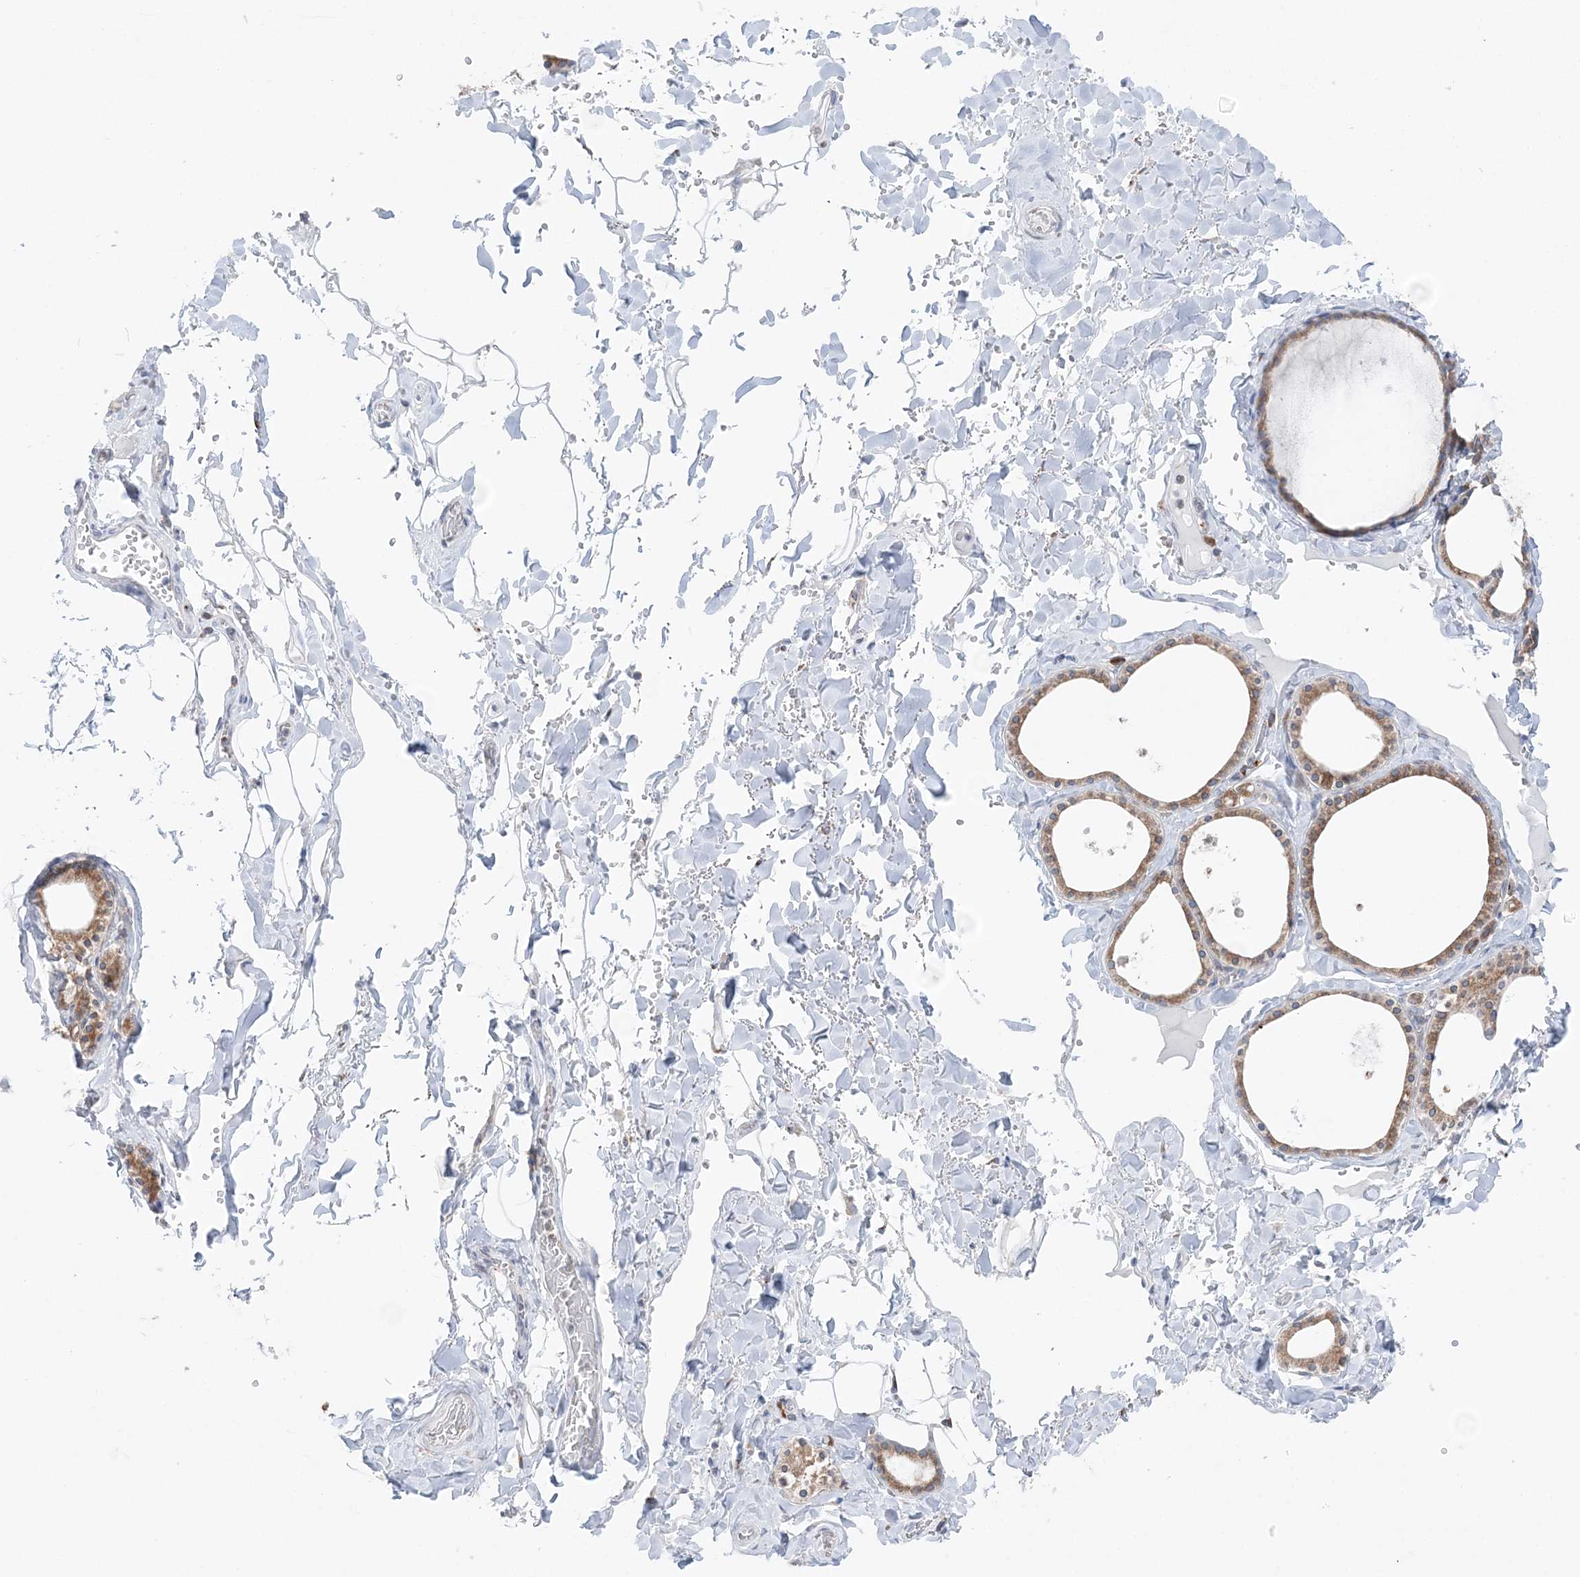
{"staining": {"intensity": "moderate", "quantity": ">75%", "location": "cytoplasmic/membranous"}, "tissue": "thyroid gland", "cell_type": "Glandular cells", "image_type": "normal", "snomed": [{"axis": "morphology", "description": "Normal tissue, NOS"}, {"axis": "topography", "description": "Thyroid gland"}], "caption": "High-magnification brightfield microscopy of unremarkable thyroid gland stained with DAB (brown) and counterstained with hematoxylin (blue). glandular cells exhibit moderate cytoplasmic/membranous expression is seen in about>75% of cells.", "gene": "TMED10", "patient": {"sex": "male", "age": 56}}